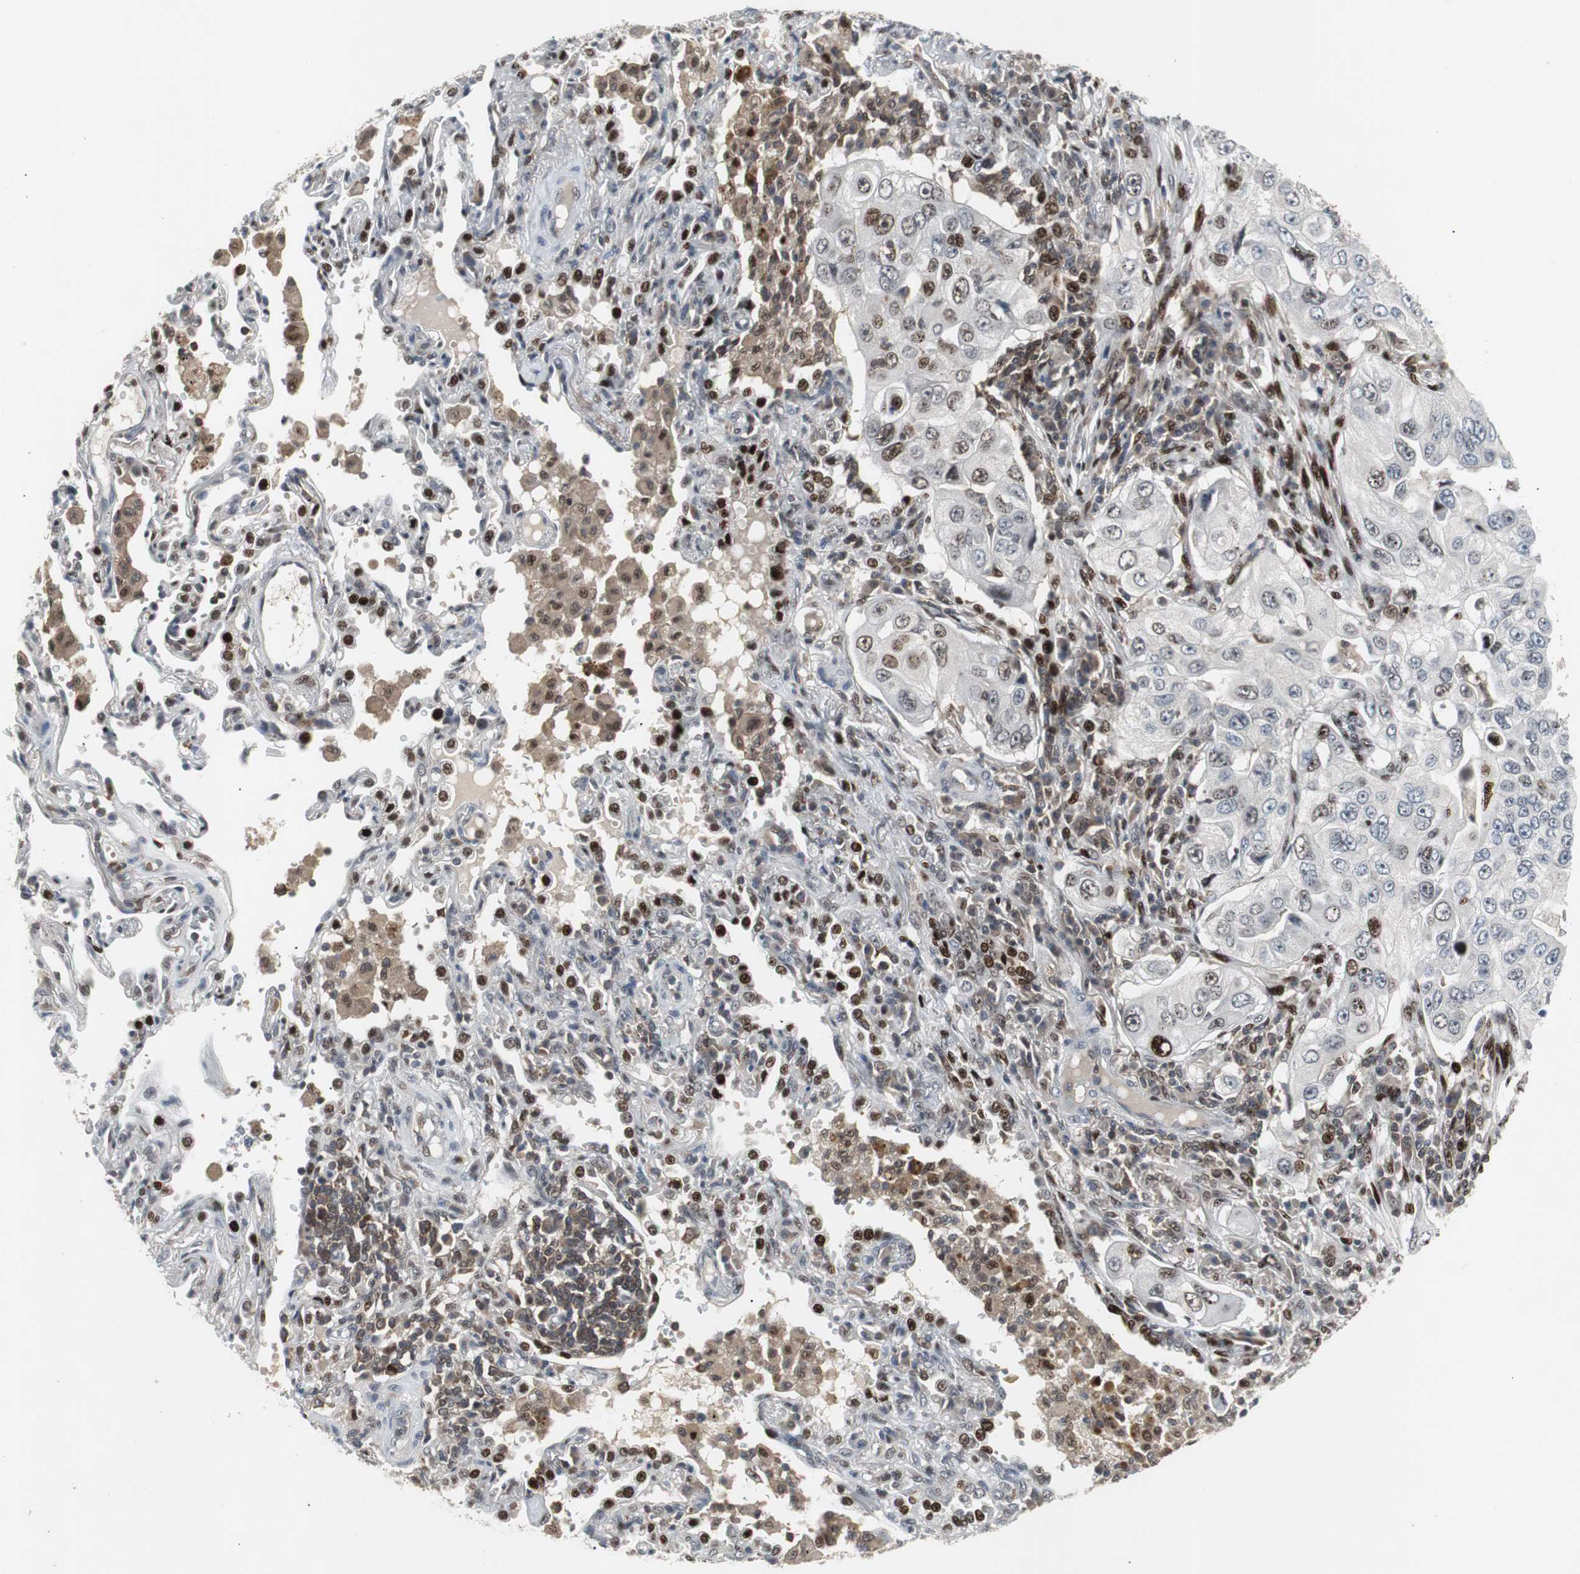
{"staining": {"intensity": "strong", "quantity": "25%-75%", "location": "nuclear"}, "tissue": "lung cancer", "cell_type": "Tumor cells", "image_type": "cancer", "snomed": [{"axis": "morphology", "description": "Adenocarcinoma, NOS"}, {"axis": "topography", "description": "Lung"}], "caption": "Immunohistochemical staining of human lung cancer (adenocarcinoma) exhibits strong nuclear protein positivity in about 25%-75% of tumor cells.", "gene": "GRK2", "patient": {"sex": "male", "age": 84}}